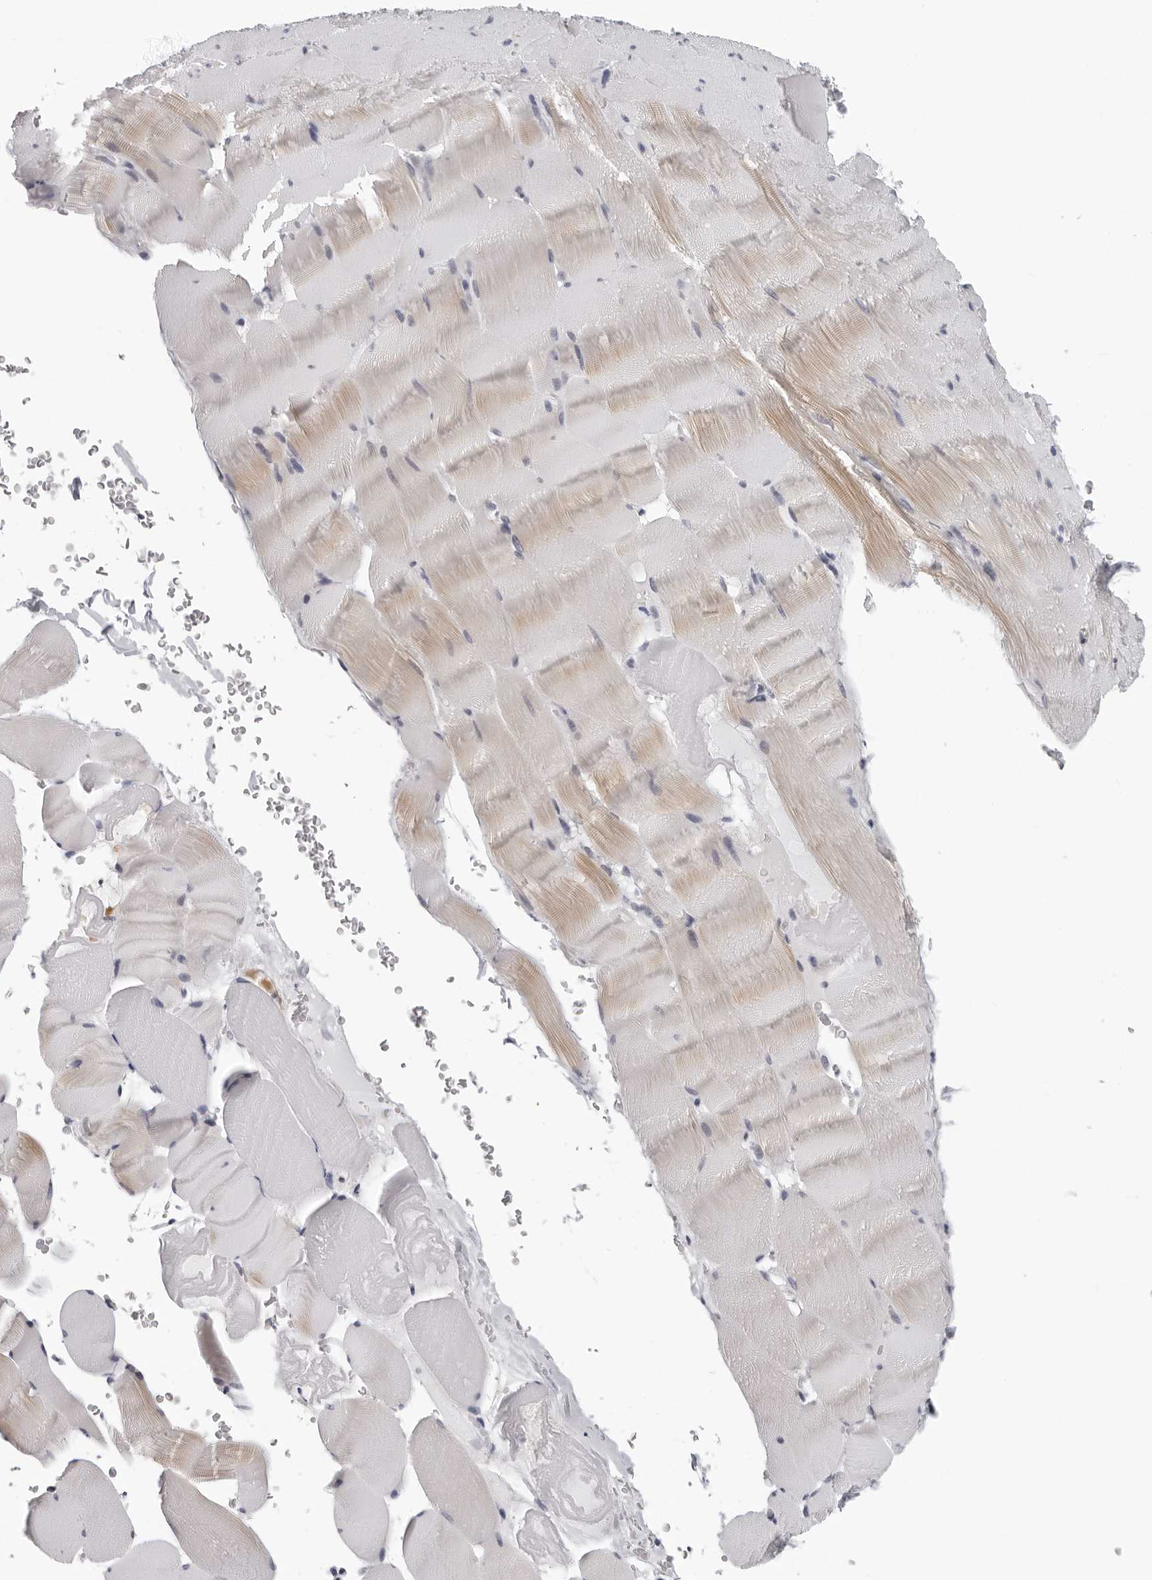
{"staining": {"intensity": "weak", "quantity": "<25%", "location": "cytoplasmic/membranous"}, "tissue": "skeletal muscle", "cell_type": "Myocytes", "image_type": "normal", "snomed": [{"axis": "morphology", "description": "Normal tissue, NOS"}, {"axis": "topography", "description": "Skeletal muscle"}], "caption": "IHC histopathology image of benign skeletal muscle stained for a protein (brown), which reveals no expression in myocytes.", "gene": "CCDC28B", "patient": {"sex": "male", "age": 62}}